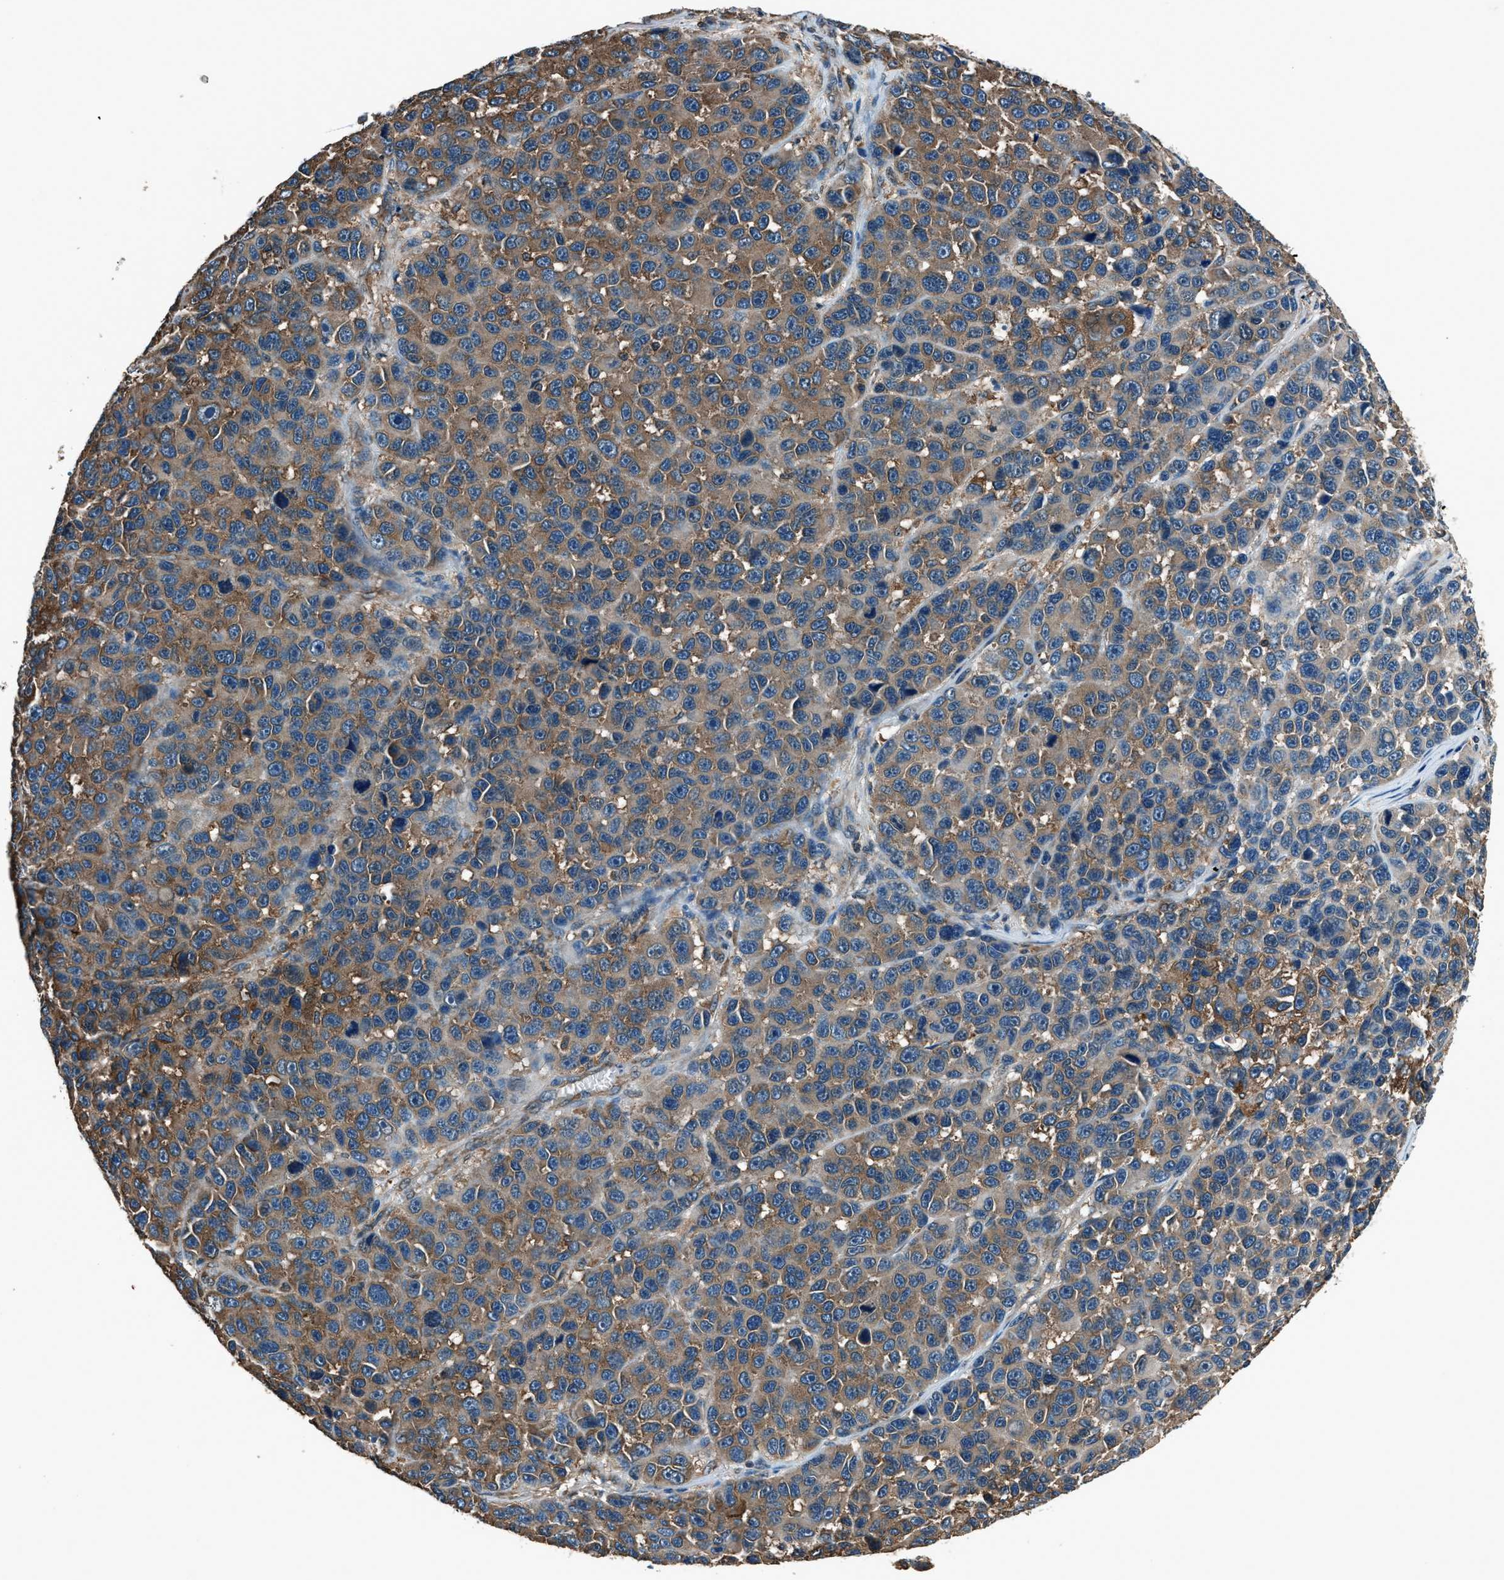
{"staining": {"intensity": "moderate", "quantity": ">75%", "location": "cytoplasmic/membranous"}, "tissue": "melanoma", "cell_type": "Tumor cells", "image_type": "cancer", "snomed": [{"axis": "morphology", "description": "Malignant melanoma, NOS"}, {"axis": "topography", "description": "Skin"}], "caption": "Immunohistochemical staining of melanoma displays medium levels of moderate cytoplasmic/membranous protein positivity in approximately >75% of tumor cells.", "gene": "ARFGAP2", "patient": {"sex": "male", "age": 53}}